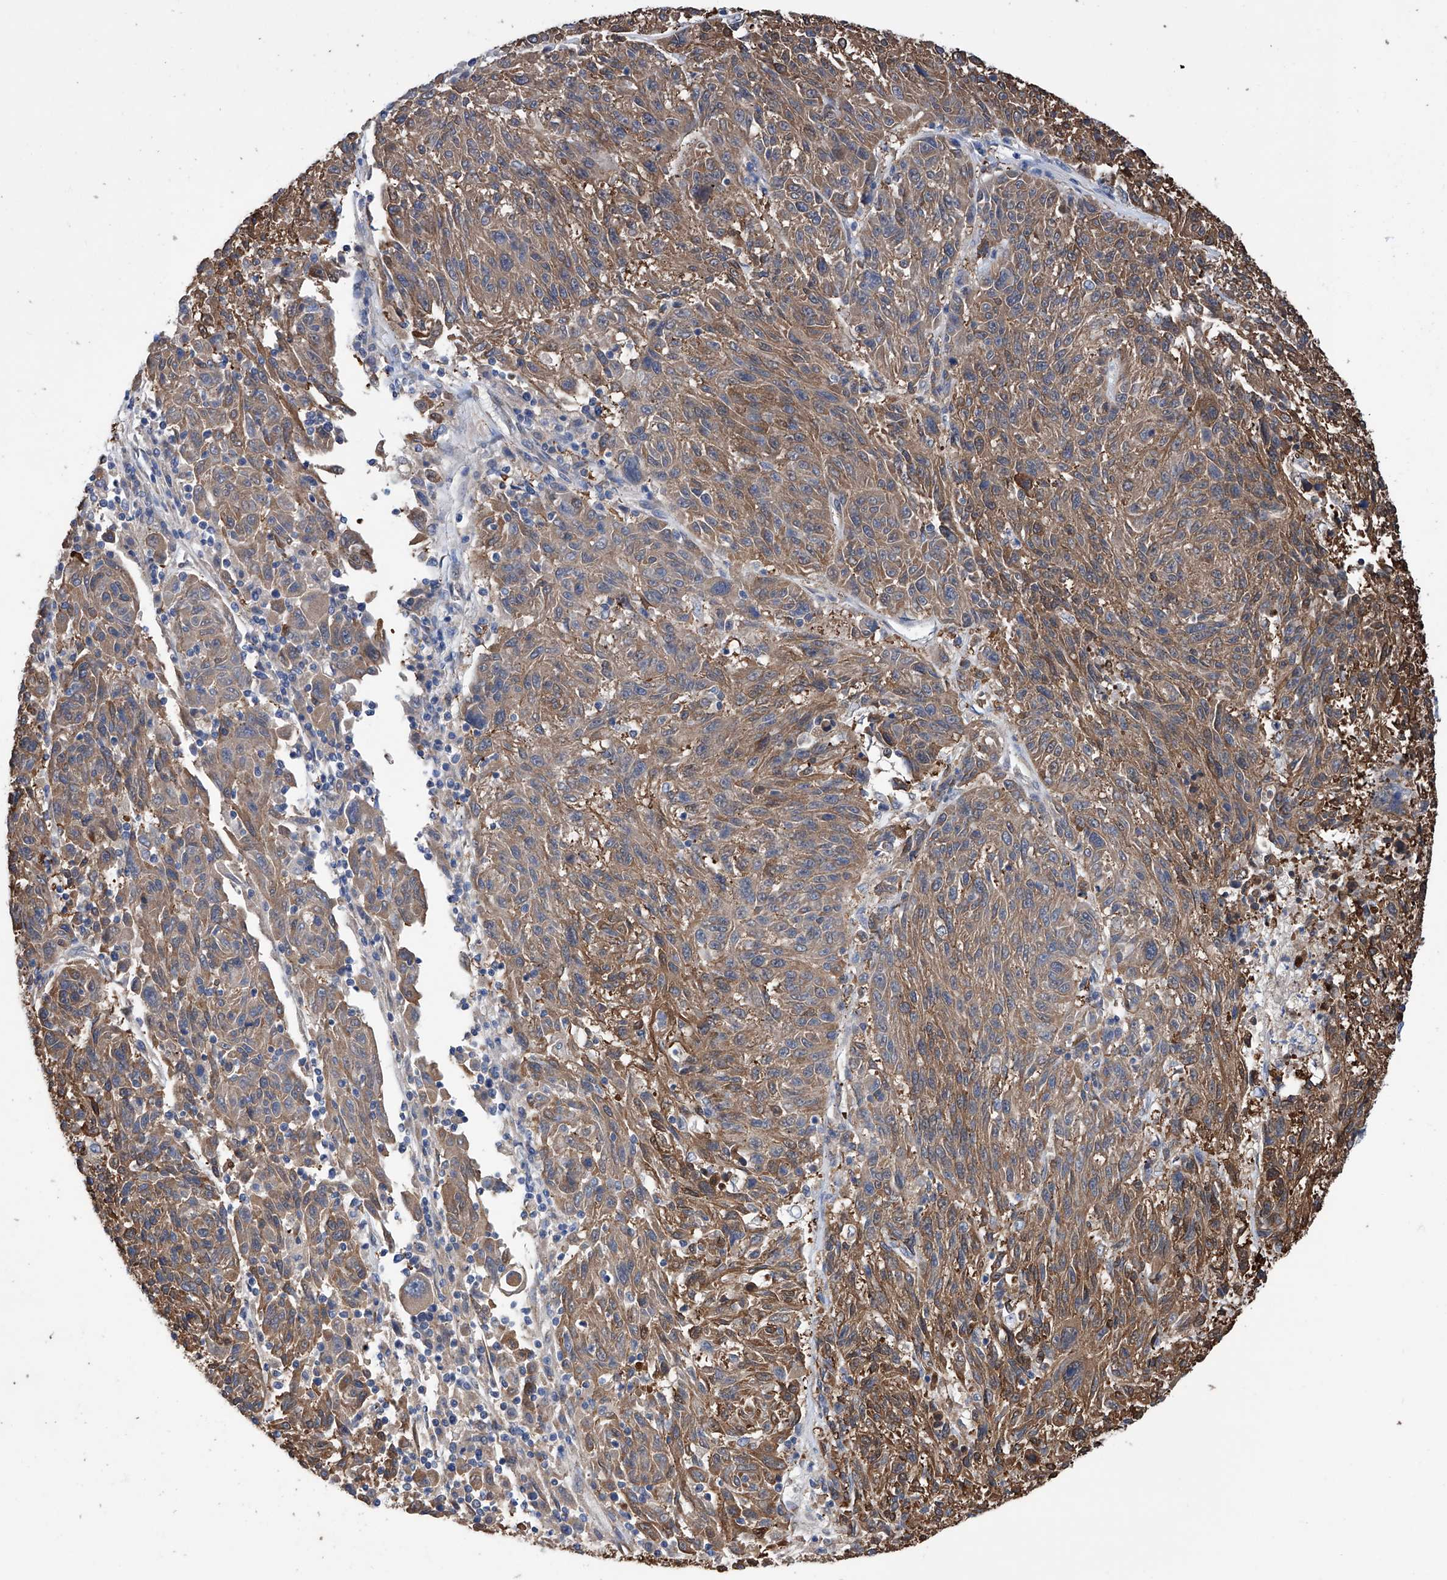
{"staining": {"intensity": "moderate", "quantity": ">75%", "location": "cytoplasmic/membranous"}, "tissue": "melanoma", "cell_type": "Tumor cells", "image_type": "cancer", "snomed": [{"axis": "morphology", "description": "Malignant melanoma, NOS"}, {"axis": "topography", "description": "Skin"}], "caption": "Melanoma stained with a protein marker displays moderate staining in tumor cells.", "gene": "SMS", "patient": {"sex": "male", "age": 53}}